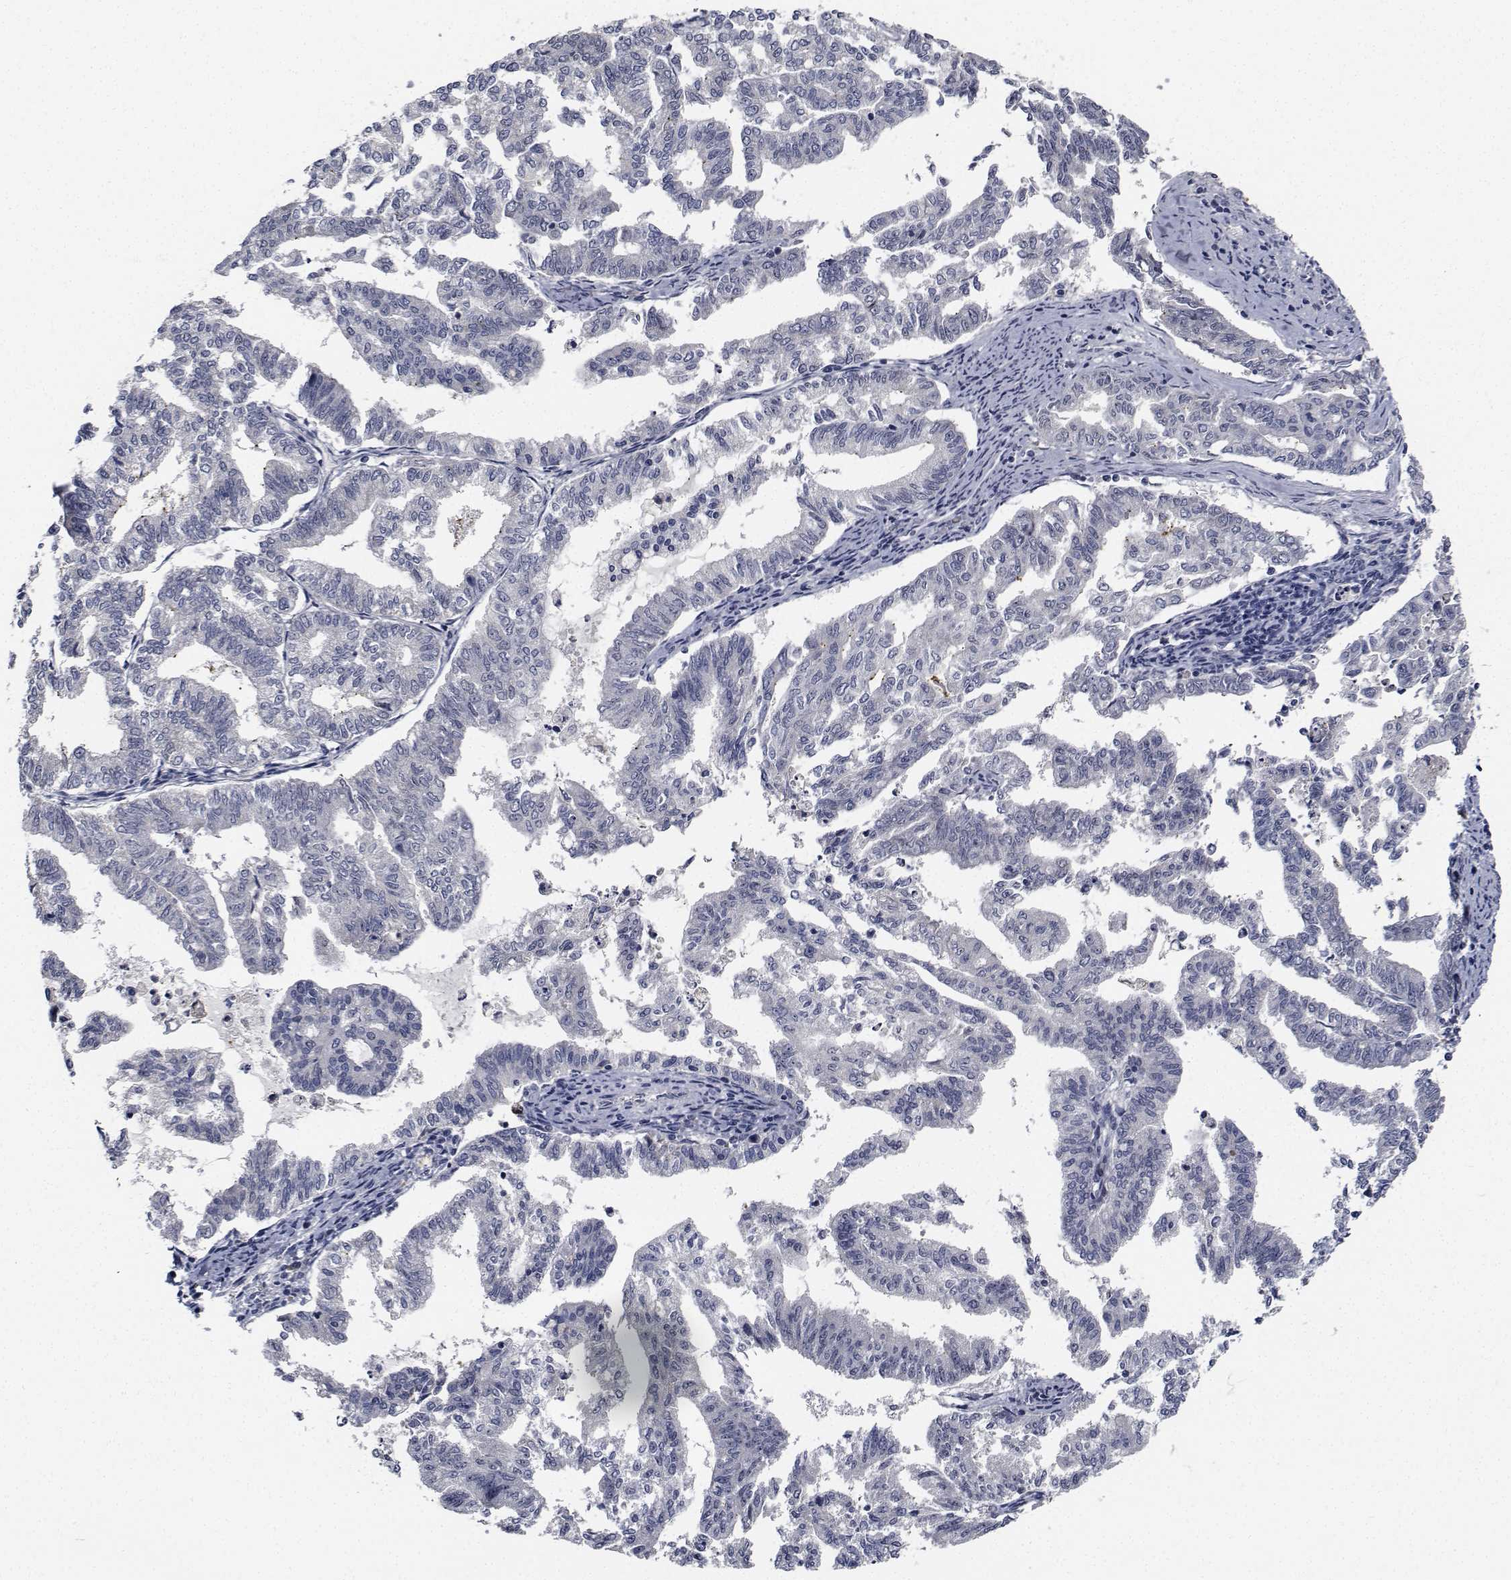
{"staining": {"intensity": "negative", "quantity": "none", "location": "none"}, "tissue": "endometrial cancer", "cell_type": "Tumor cells", "image_type": "cancer", "snomed": [{"axis": "morphology", "description": "Adenocarcinoma, NOS"}, {"axis": "topography", "description": "Endometrium"}], "caption": "Tumor cells show no significant protein staining in endometrial adenocarcinoma.", "gene": "NVL", "patient": {"sex": "female", "age": 79}}